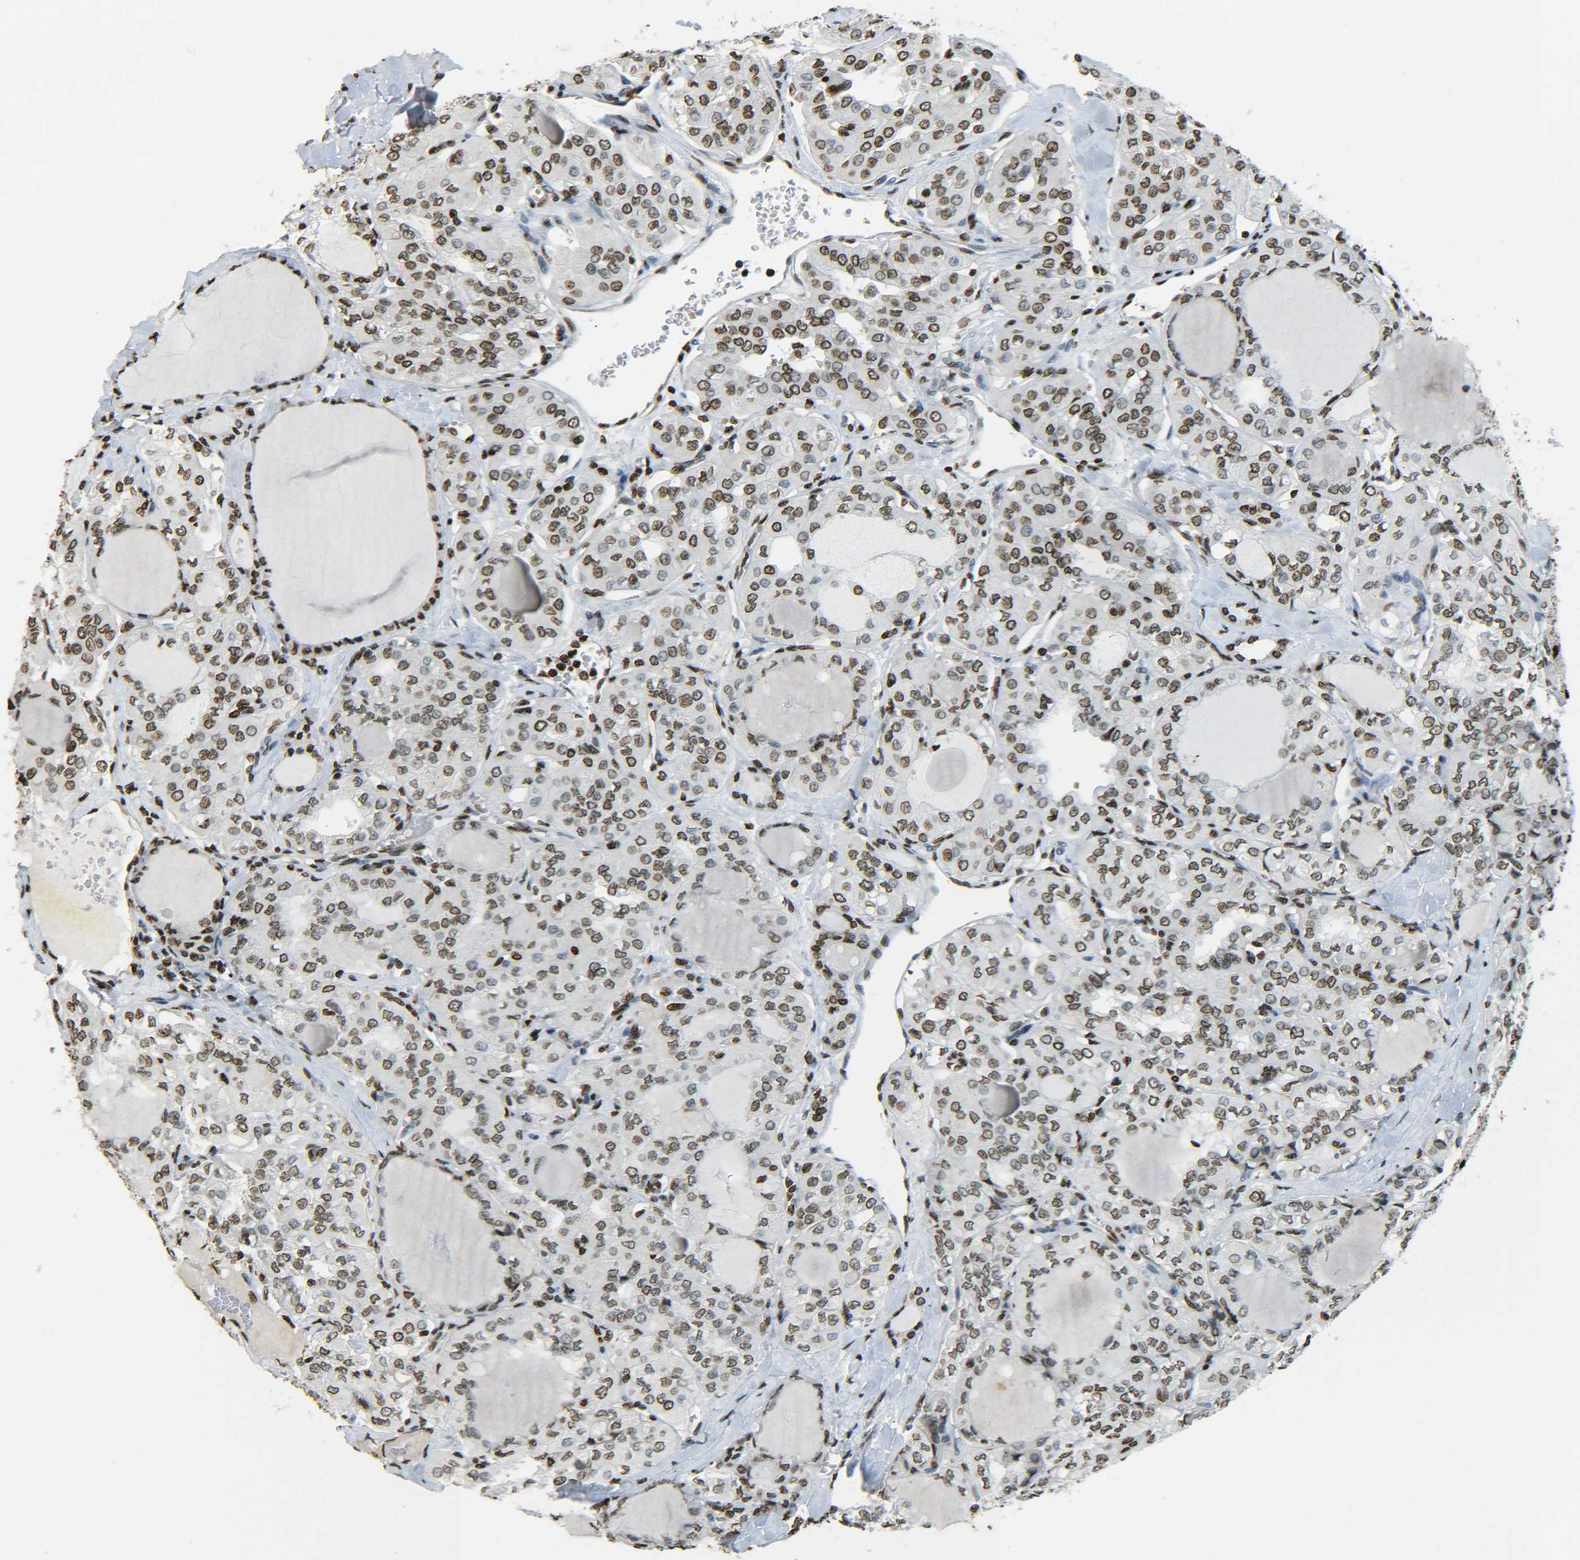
{"staining": {"intensity": "moderate", "quantity": ">75%", "location": "nuclear"}, "tissue": "thyroid cancer", "cell_type": "Tumor cells", "image_type": "cancer", "snomed": [{"axis": "morphology", "description": "Papillary adenocarcinoma, NOS"}, {"axis": "topography", "description": "Thyroid gland"}], "caption": "Immunohistochemical staining of thyroid cancer (papillary adenocarcinoma) reveals moderate nuclear protein expression in approximately >75% of tumor cells.", "gene": "H4C16", "patient": {"sex": "male", "age": 20}}